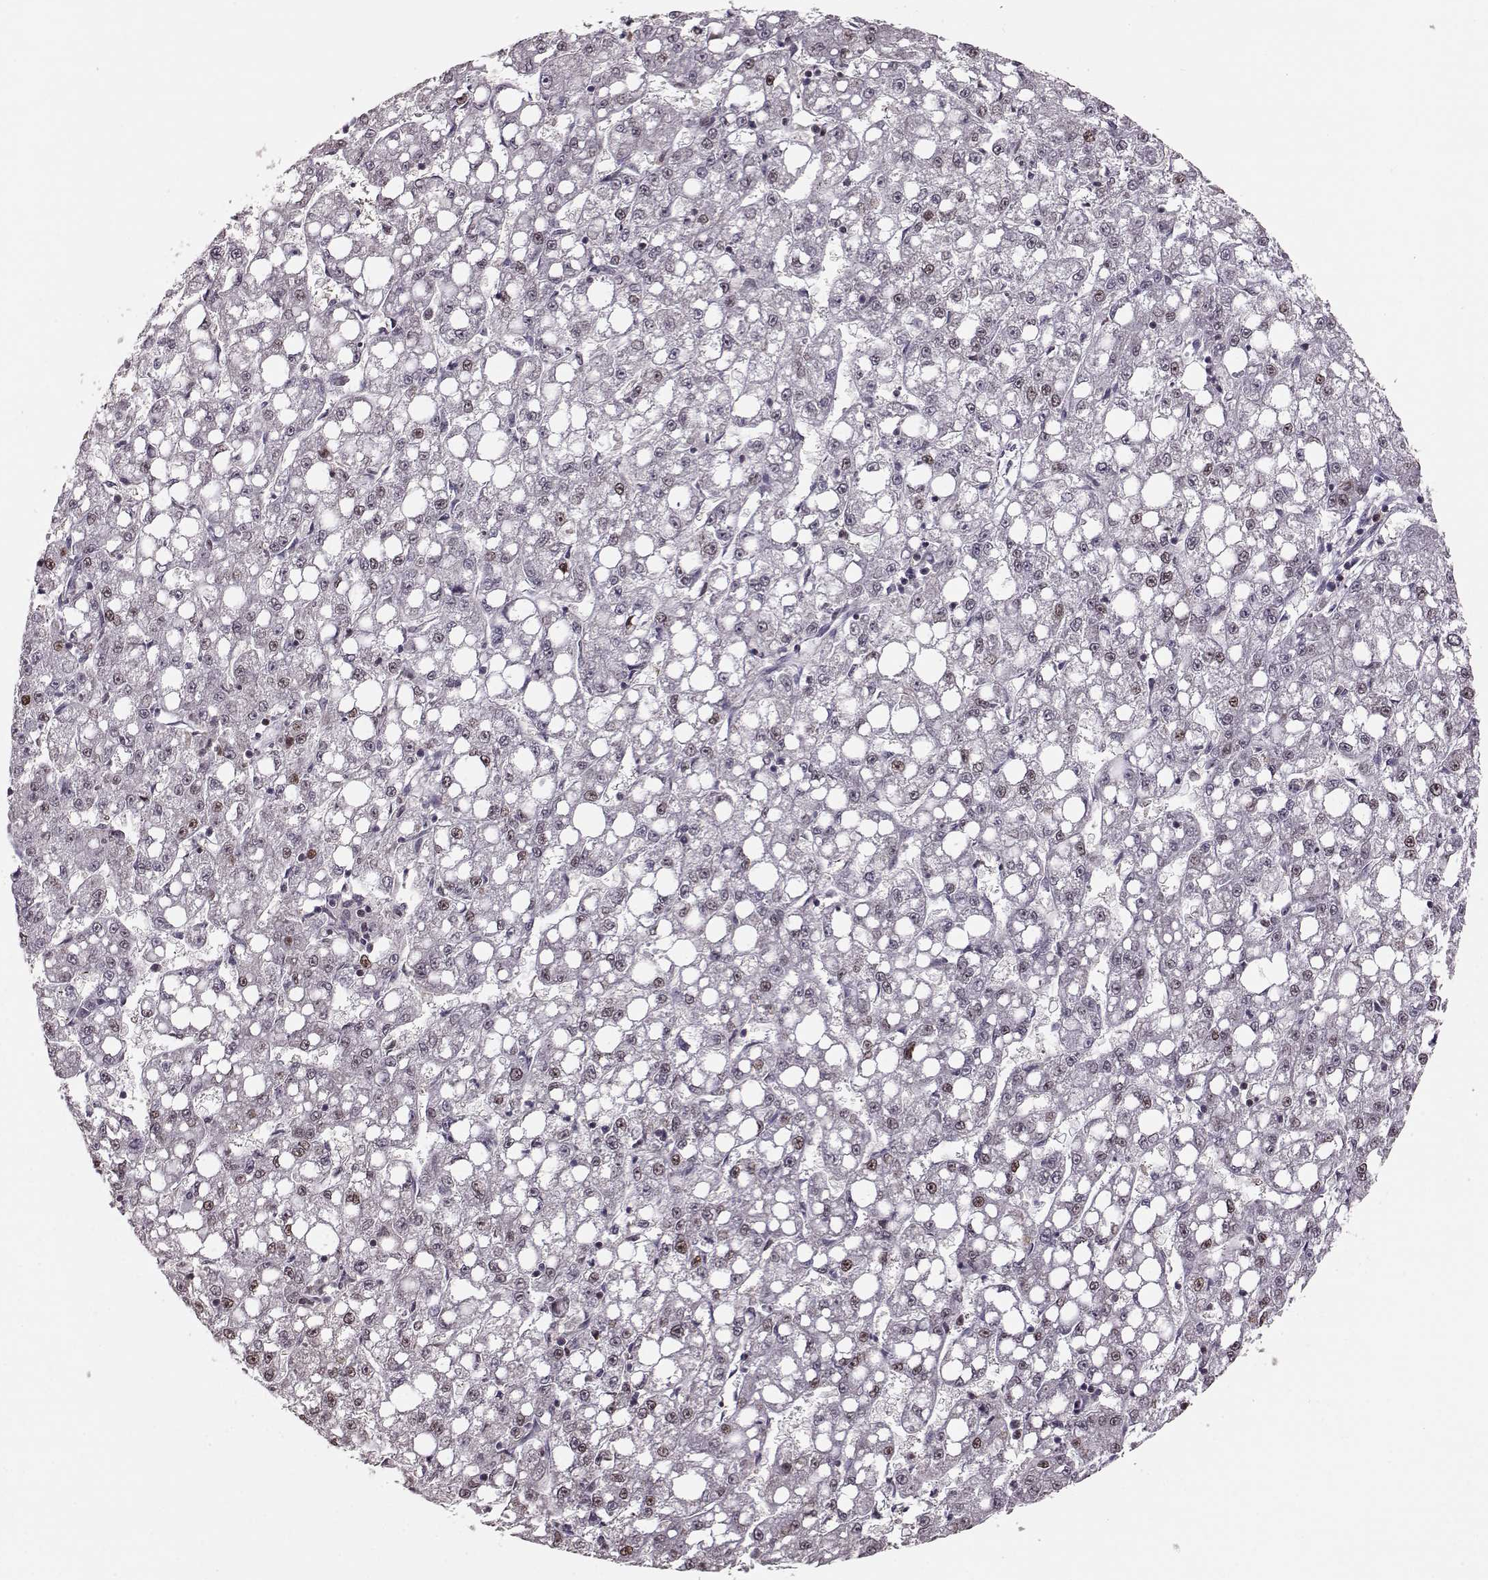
{"staining": {"intensity": "moderate", "quantity": "<25%", "location": "nuclear"}, "tissue": "liver cancer", "cell_type": "Tumor cells", "image_type": "cancer", "snomed": [{"axis": "morphology", "description": "Carcinoma, Hepatocellular, NOS"}, {"axis": "topography", "description": "Liver"}], "caption": "The image reveals a brown stain indicating the presence of a protein in the nuclear of tumor cells in liver cancer (hepatocellular carcinoma). The staining was performed using DAB (3,3'-diaminobenzidine), with brown indicating positive protein expression. Nuclei are stained blue with hematoxylin.", "gene": "KLF6", "patient": {"sex": "female", "age": 65}}